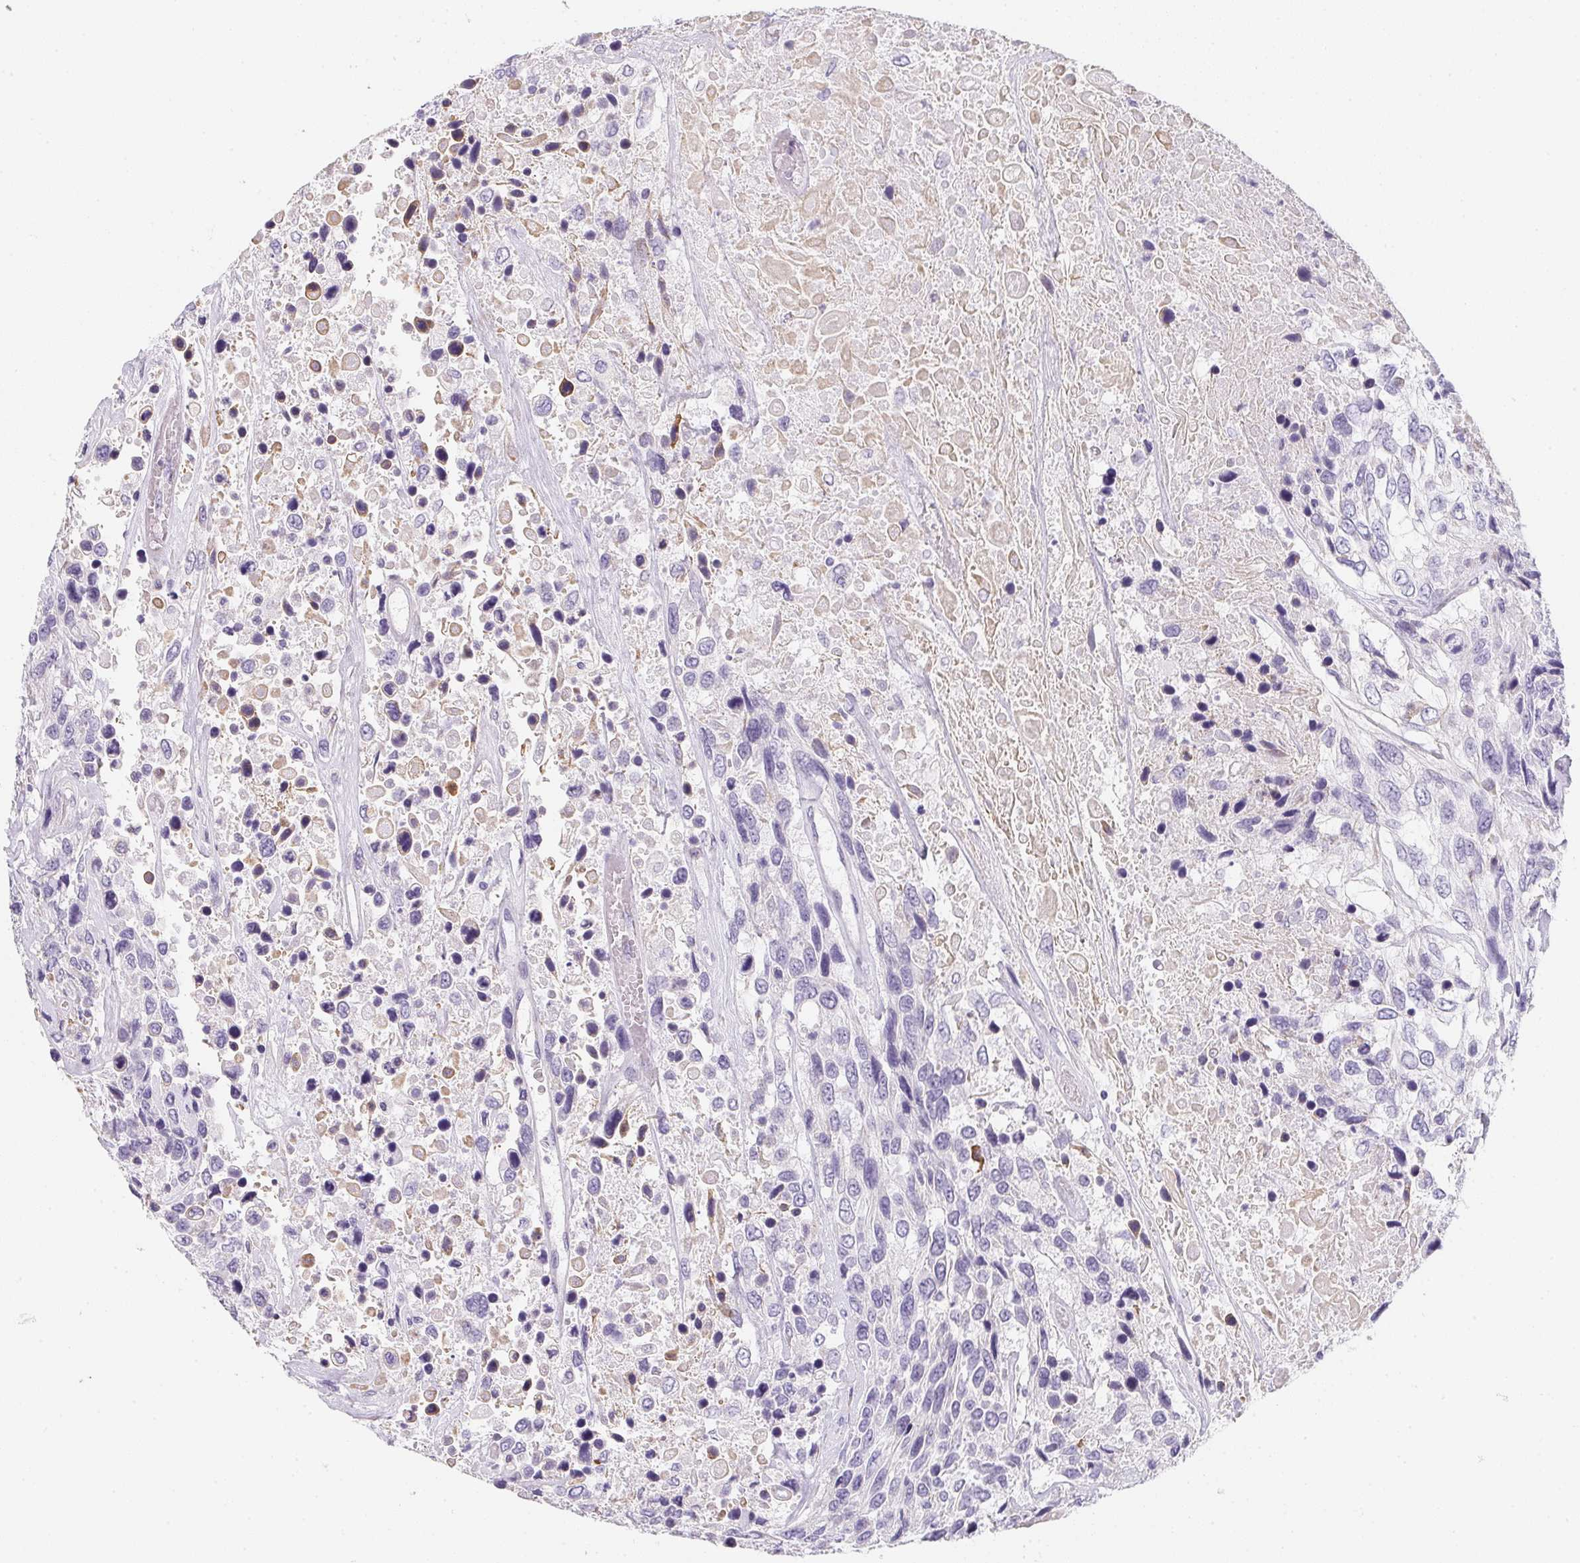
{"staining": {"intensity": "negative", "quantity": "none", "location": "none"}, "tissue": "urothelial cancer", "cell_type": "Tumor cells", "image_type": "cancer", "snomed": [{"axis": "morphology", "description": "Urothelial carcinoma, High grade"}, {"axis": "topography", "description": "Urinary bladder"}], "caption": "Urothelial cancer was stained to show a protein in brown. There is no significant staining in tumor cells. Brightfield microscopy of immunohistochemistry (IHC) stained with DAB (brown) and hematoxylin (blue), captured at high magnification.", "gene": "MAP1A", "patient": {"sex": "female", "age": 70}}